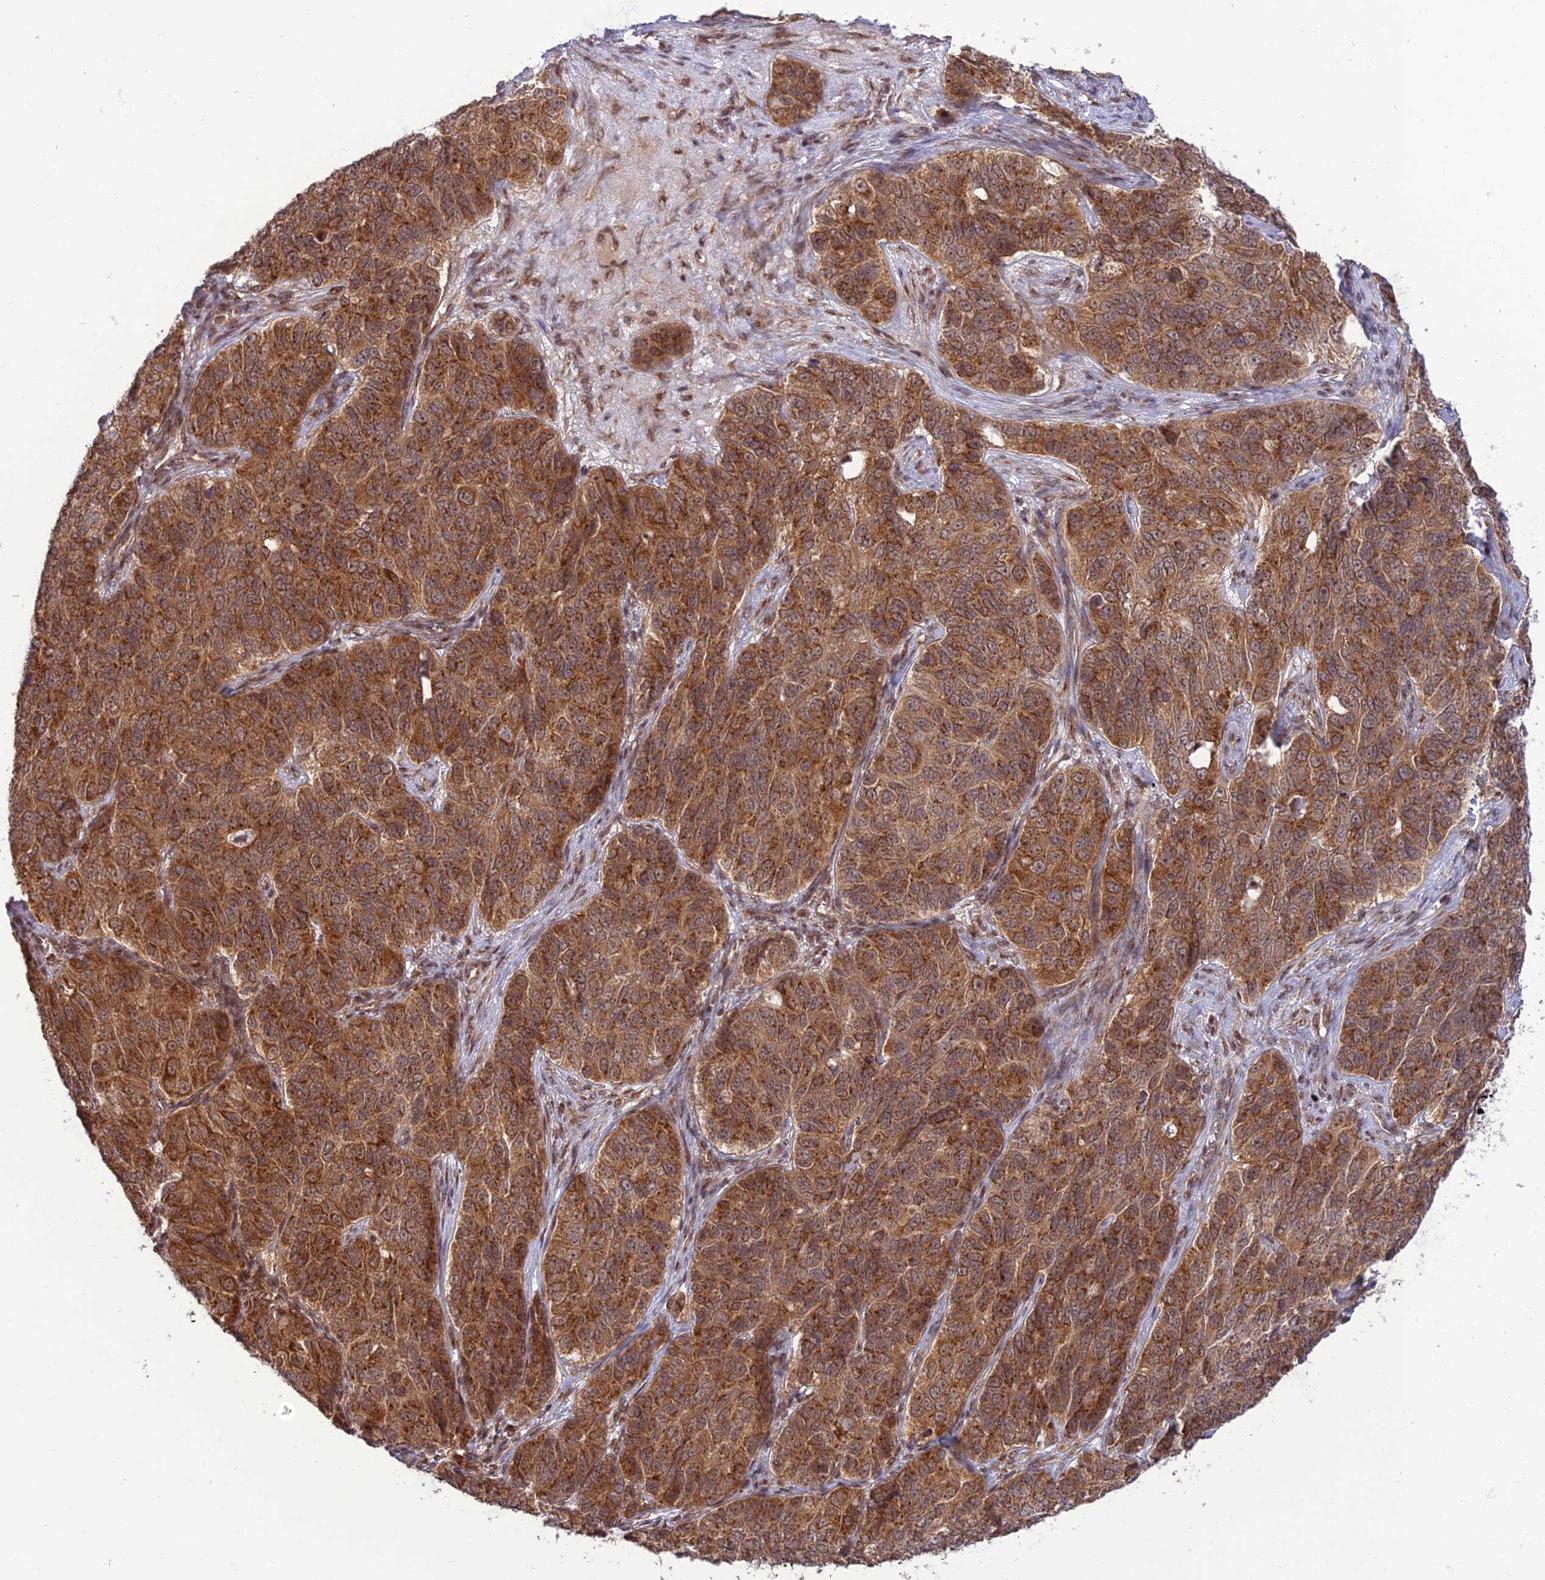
{"staining": {"intensity": "strong", "quantity": ">75%", "location": "cytoplasmic/membranous"}, "tissue": "ovarian cancer", "cell_type": "Tumor cells", "image_type": "cancer", "snomed": [{"axis": "morphology", "description": "Carcinoma, endometroid"}, {"axis": "topography", "description": "Ovary"}], "caption": "An IHC photomicrograph of tumor tissue is shown. Protein staining in brown shows strong cytoplasmic/membranous positivity in ovarian cancer (endometroid carcinoma) within tumor cells.", "gene": "GOLGA3", "patient": {"sex": "female", "age": 51}}